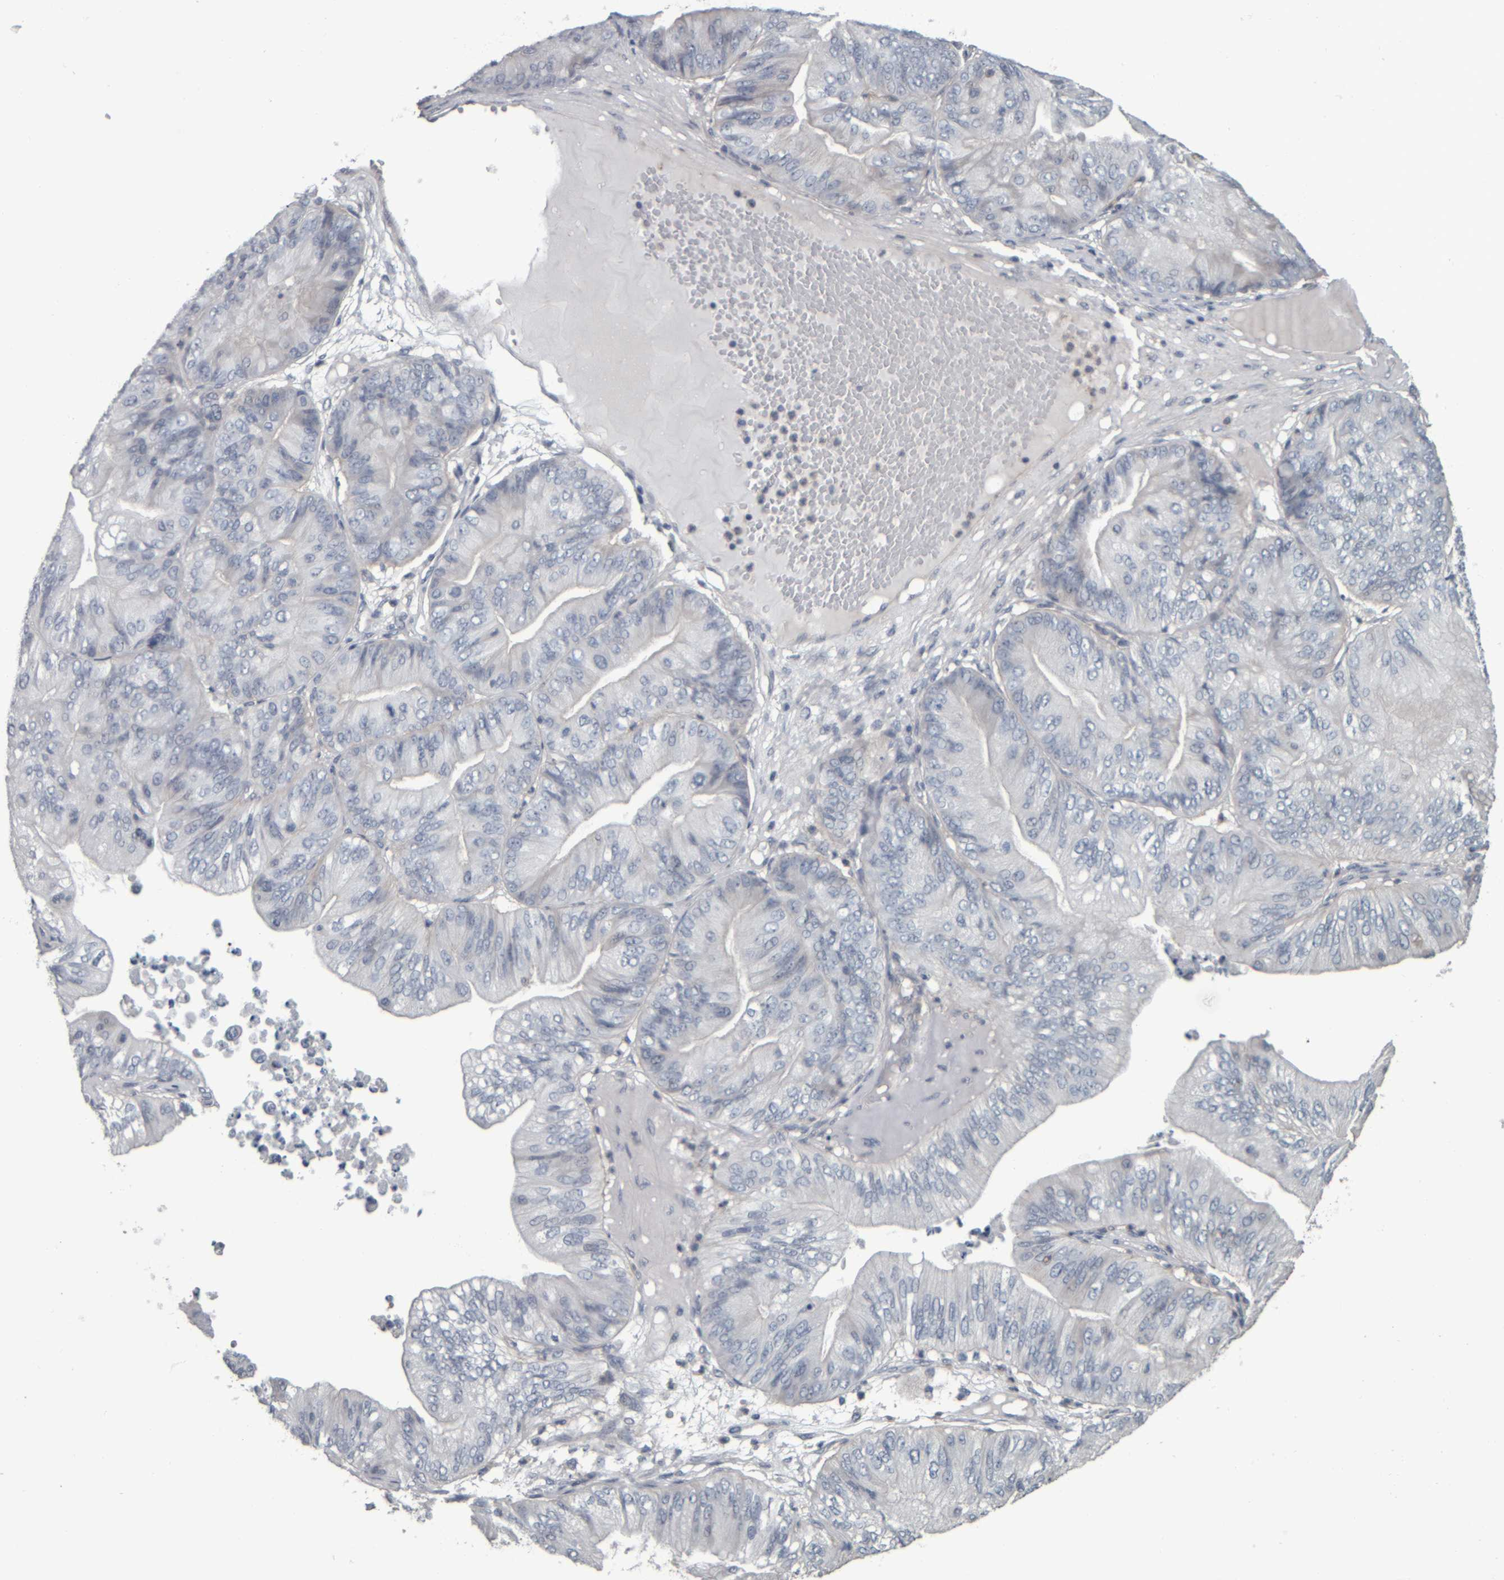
{"staining": {"intensity": "negative", "quantity": "none", "location": "none"}, "tissue": "ovarian cancer", "cell_type": "Tumor cells", "image_type": "cancer", "snomed": [{"axis": "morphology", "description": "Cystadenocarcinoma, mucinous, NOS"}, {"axis": "topography", "description": "Ovary"}], "caption": "An immunohistochemistry micrograph of ovarian cancer is shown. There is no staining in tumor cells of ovarian cancer. The staining is performed using DAB (3,3'-diaminobenzidine) brown chromogen with nuclei counter-stained in using hematoxylin.", "gene": "CAVIN4", "patient": {"sex": "female", "age": 61}}